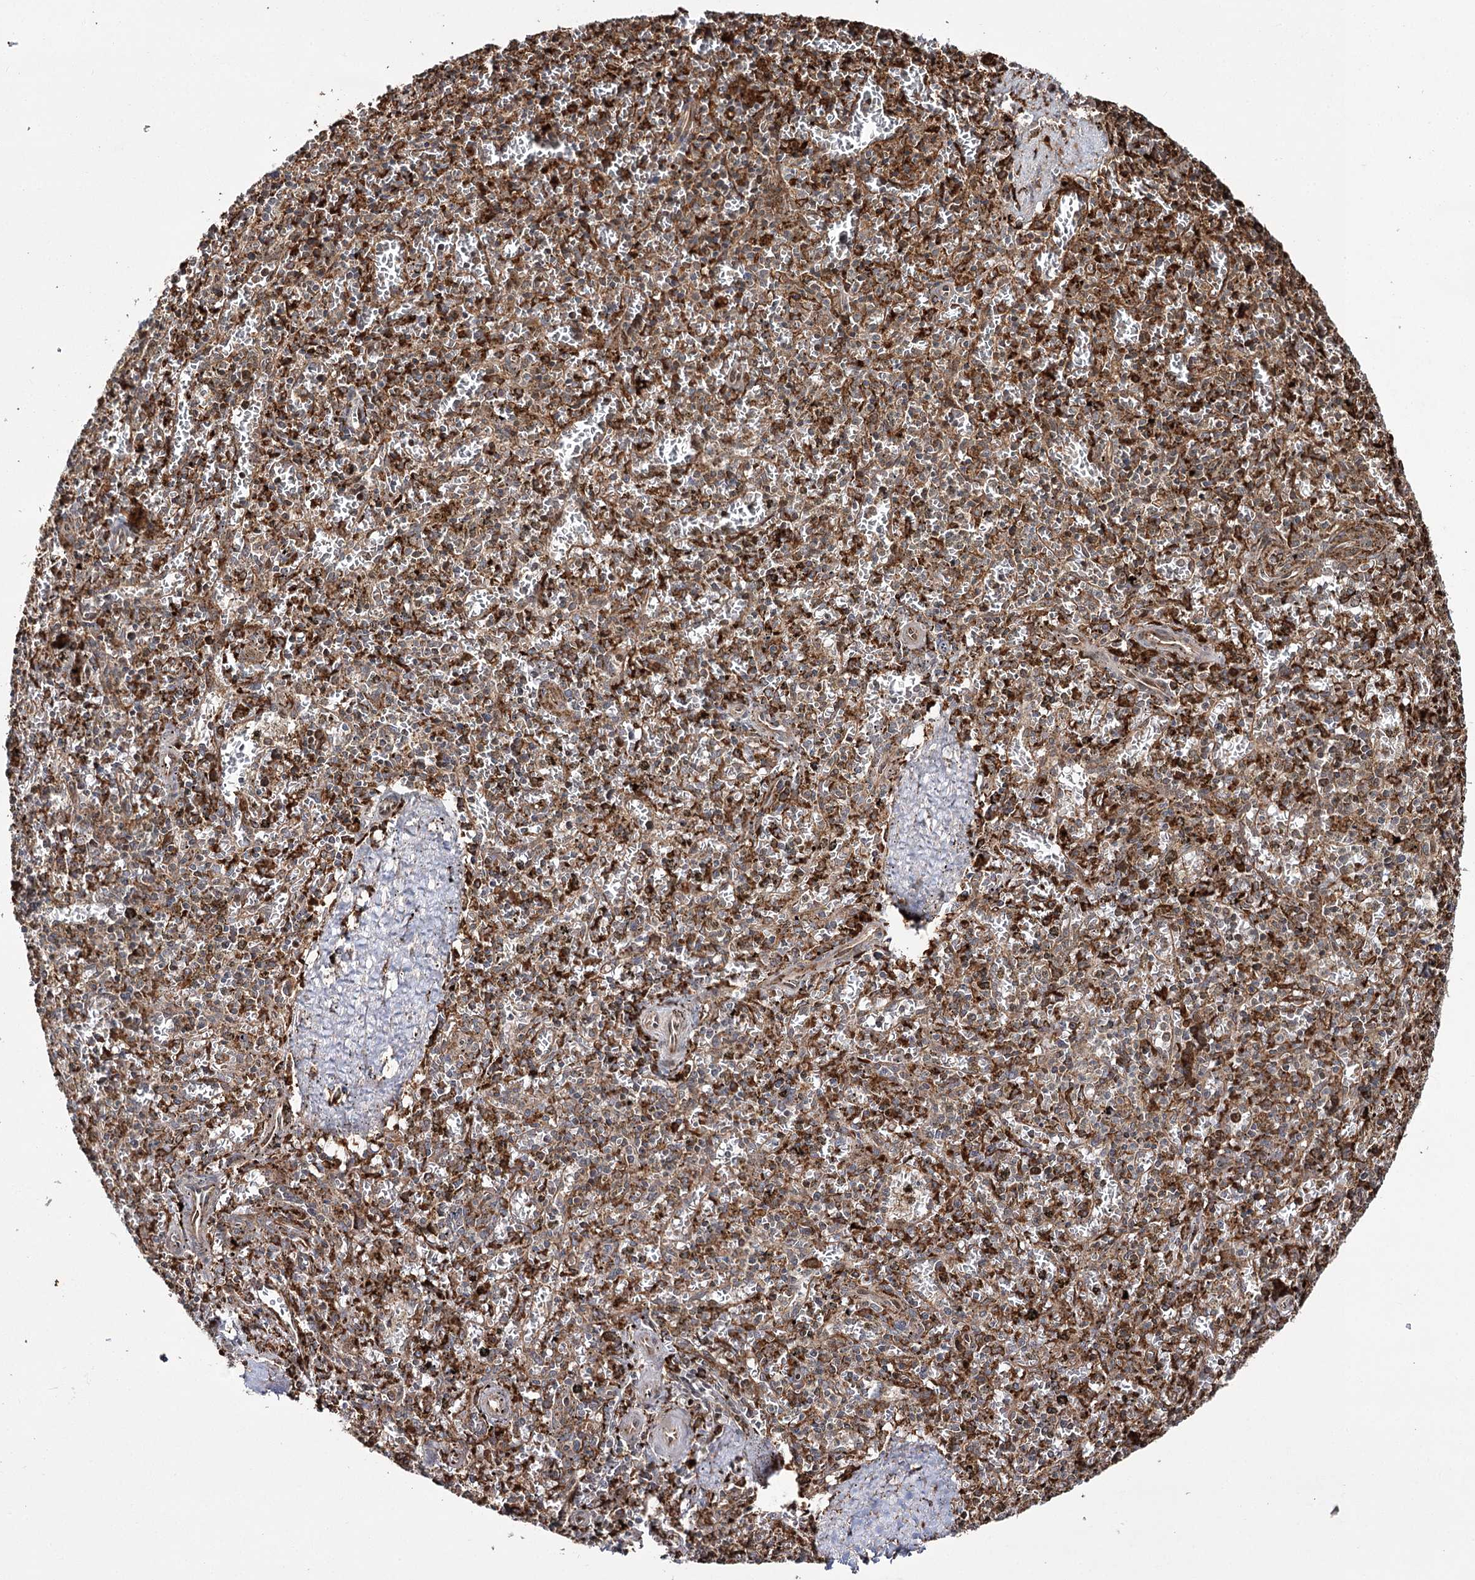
{"staining": {"intensity": "weak", "quantity": "<25%", "location": "cytoplasmic/membranous"}, "tissue": "spleen", "cell_type": "Cells in red pulp", "image_type": "normal", "snomed": [{"axis": "morphology", "description": "Normal tissue, NOS"}, {"axis": "topography", "description": "Spleen"}], "caption": "Protein analysis of normal spleen displays no significant staining in cells in red pulp. The staining is performed using DAB (3,3'-diaminobenzidine) brown chromogen with nuclei counter-stained in using hematoxylin.", "gene": "FANCL", "patient": {"sex": "male", "age": 72}}